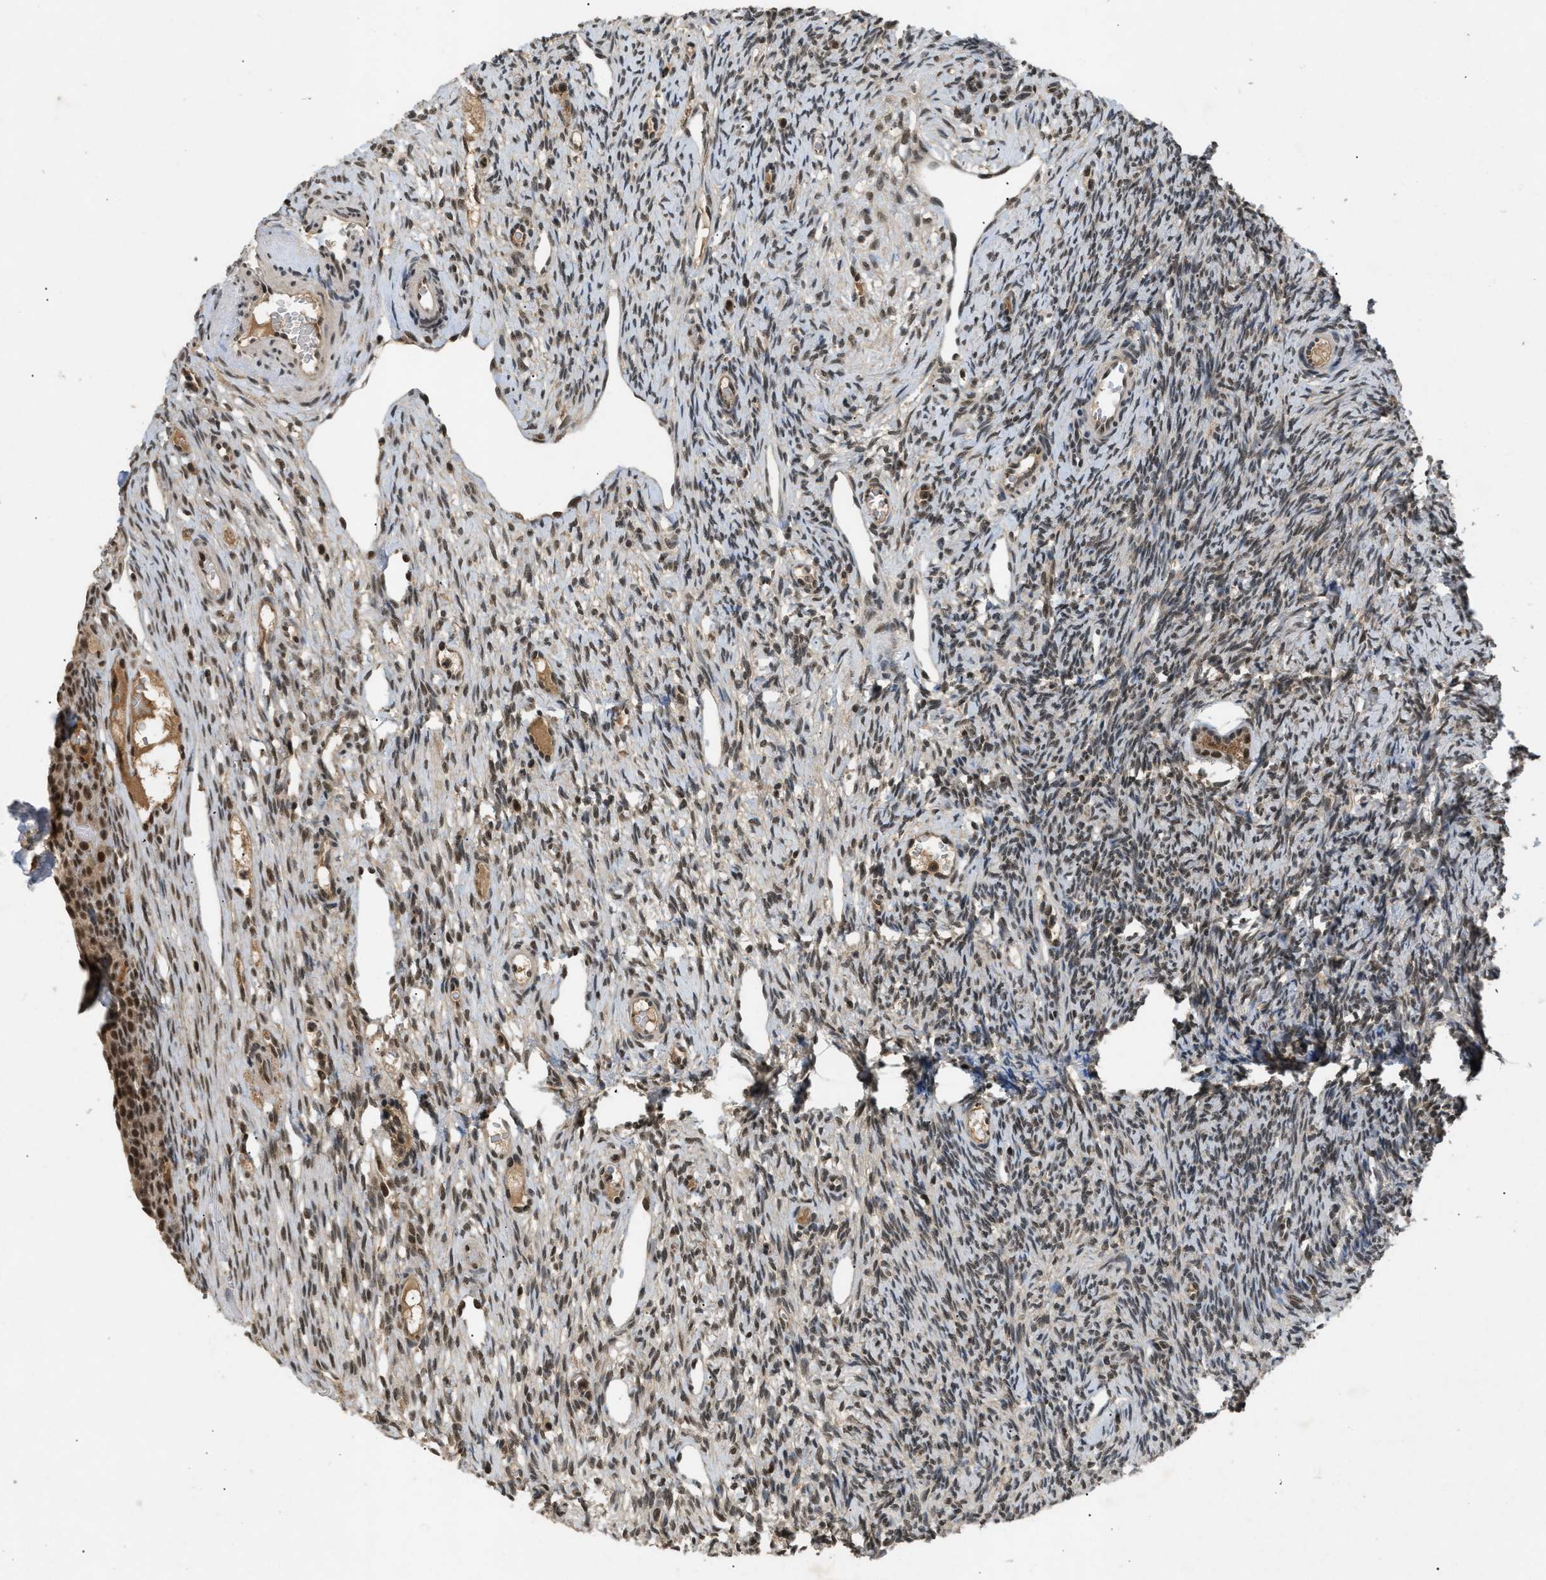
{"staining": {"intensity": "strong", "quantity": ">75%", "location": "cytoplasmic/membranous,nuclear"}, "tissue": "ovary", "cell_type": "Follicle cells", "image_type": "normal", "snomed": [{"axis": "morphology", "description": "Normal tissue, NOS"}, {"axis": "topography", "description": "Ovary"}], "caption": "This histopathology image shows immunohistochemistry (IHC) staining of benign human ovary, with high strong cytoplasmic/membranous,nuclear expression in approximately >75% of follicle cells.", "gene": "RBM5", "patient": {"sex": "female", "age": 33}}